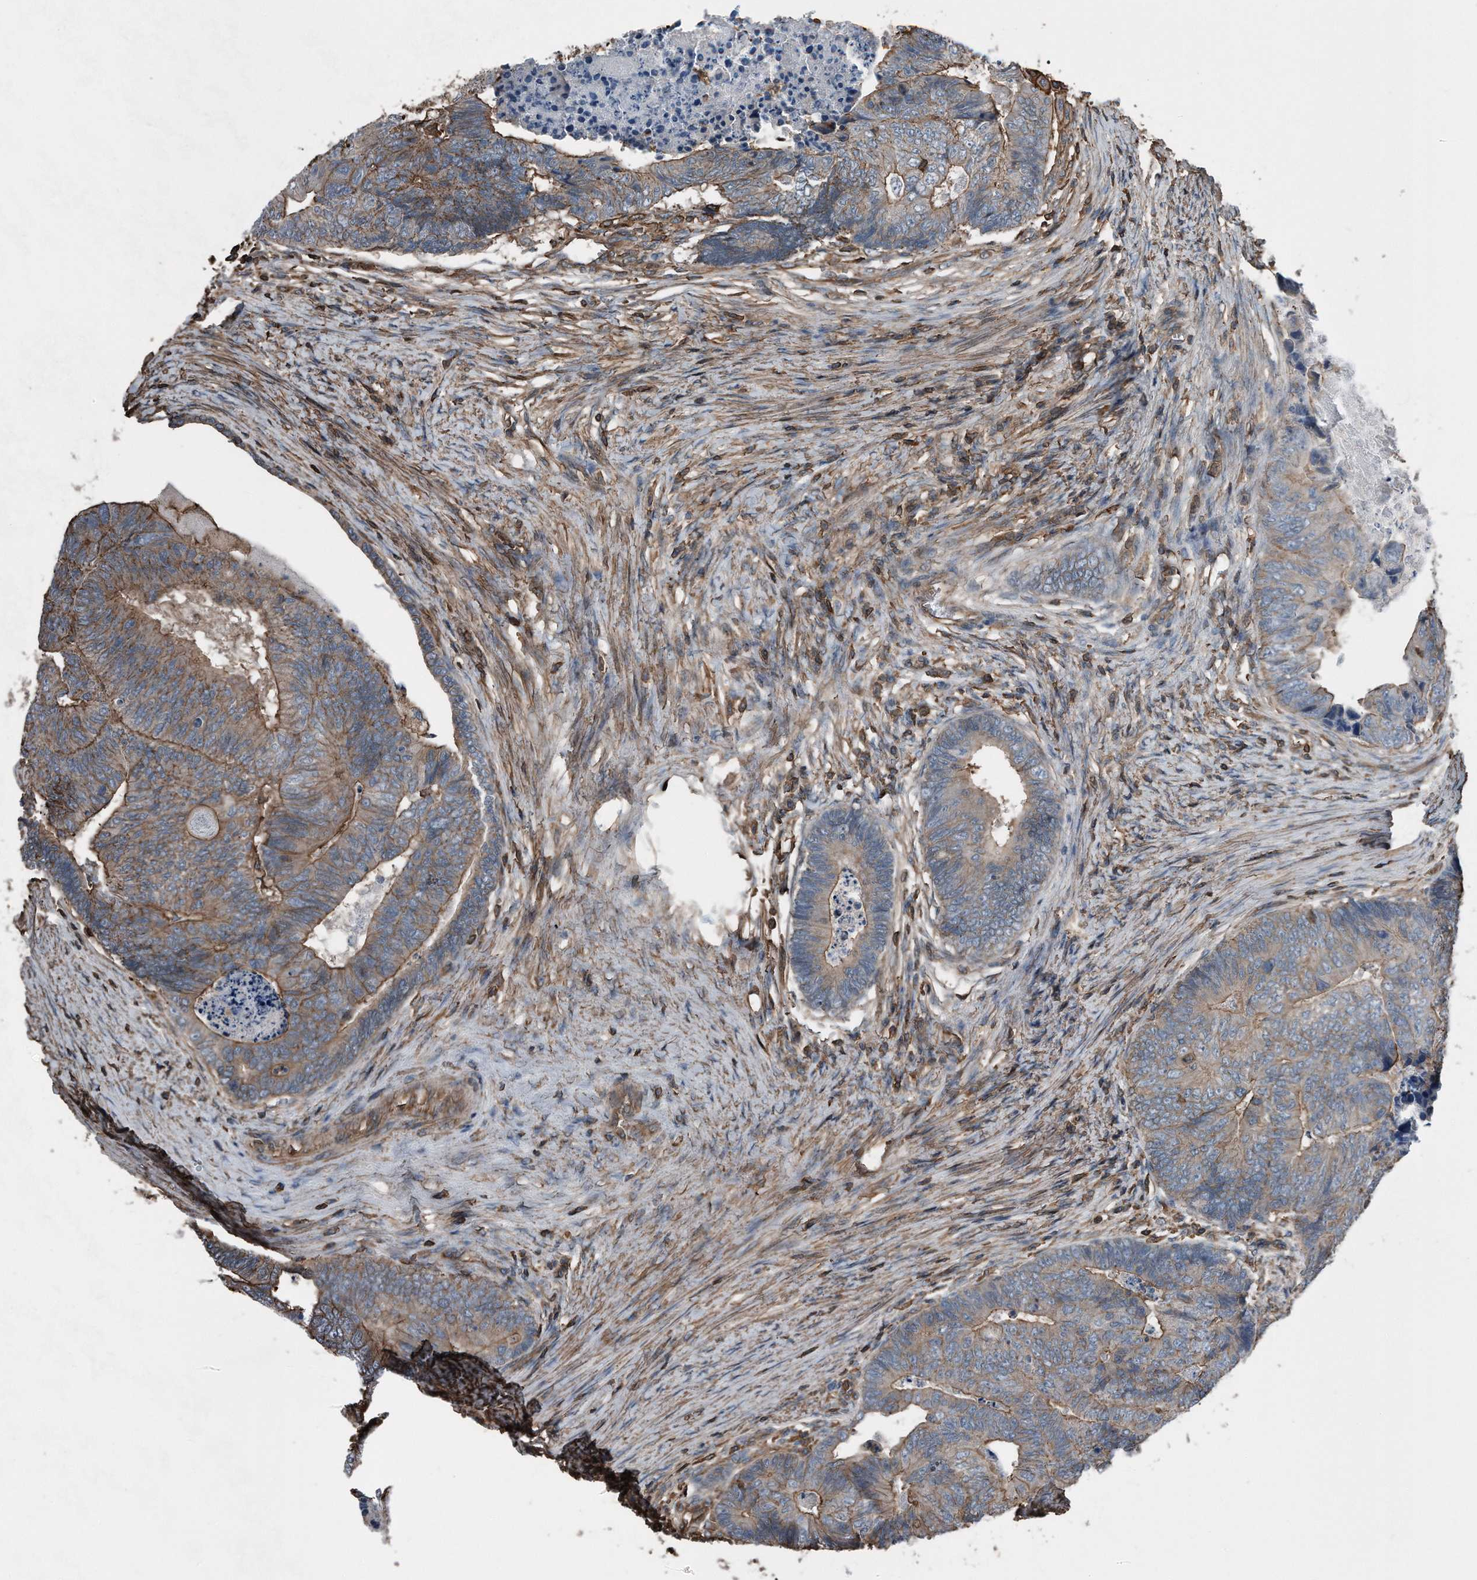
{"staining": {"intensity": "moderate", "quantity": "25%-75%", "location": "cytoplasmic/membranous"}, "tissue": "colorectal cancer", "cell_type": "Tumor cells", "image_type": "cancer", "snomed": [{"axis": "morphology", "description": "Adenocarcinoma, NOS"}, {"axis": "topography", "description": "Colon"}], "caption": "A brown stain shows moderate cytoplasmic/membranous positivity of a protein in human colorectal cancer tumor cells.", "gene": "RSPO3", "patient": {"sex": "female", "age": 67}}